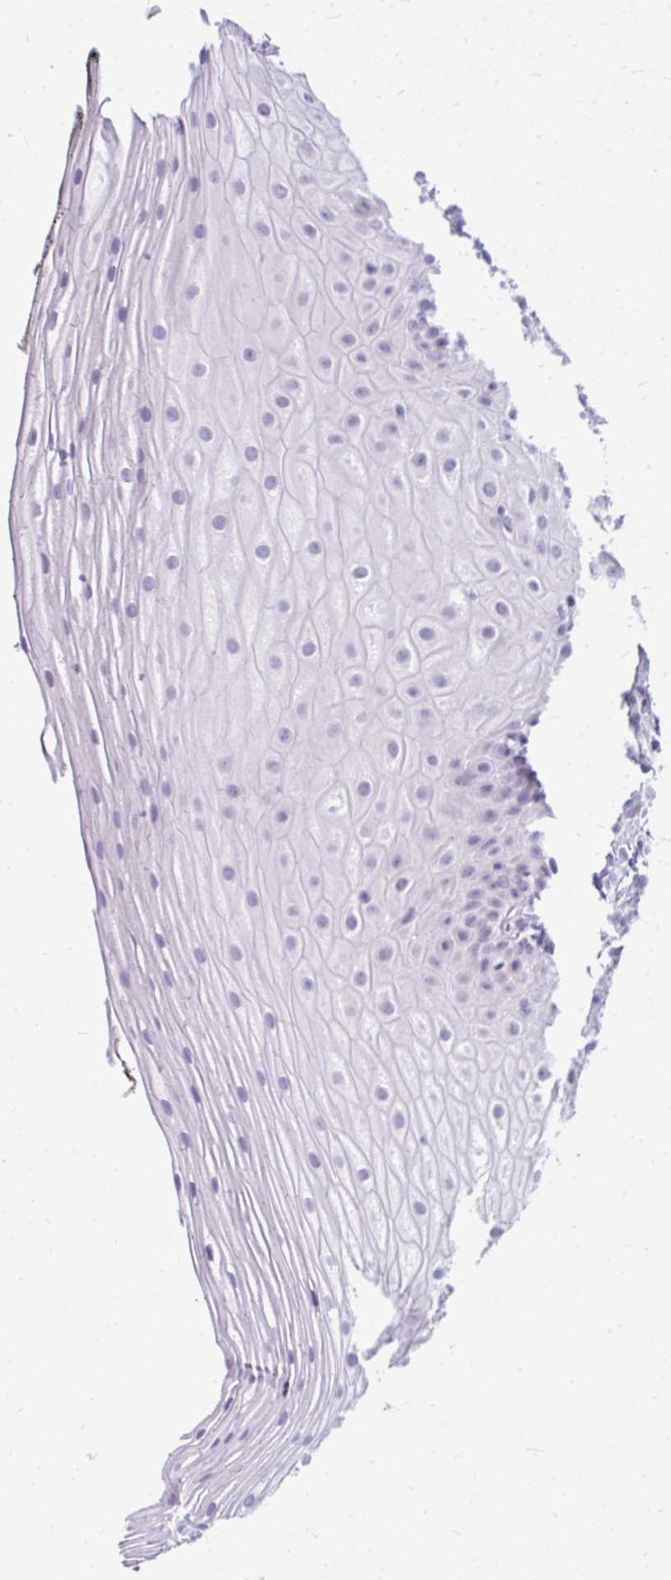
{"staining": {"intensity": "negative", "quantity": "none", "location": "none"}, "tissue": "oral mucosa", "cell_type": "Squamous epithelial cells", "image_type": "normal", "snomed": [{"axis": "morphology", "description": "Normal tissue, NOS"}, {"axis": "topography", "description": "Oral tissue"}], "caption": "This is an IHC photomicrograph of benign oral mucosa. There is no staining in squamous epithelial cells.", "gene": "ZSCAN25", "patient": {"sex": "male", "age": 75}}